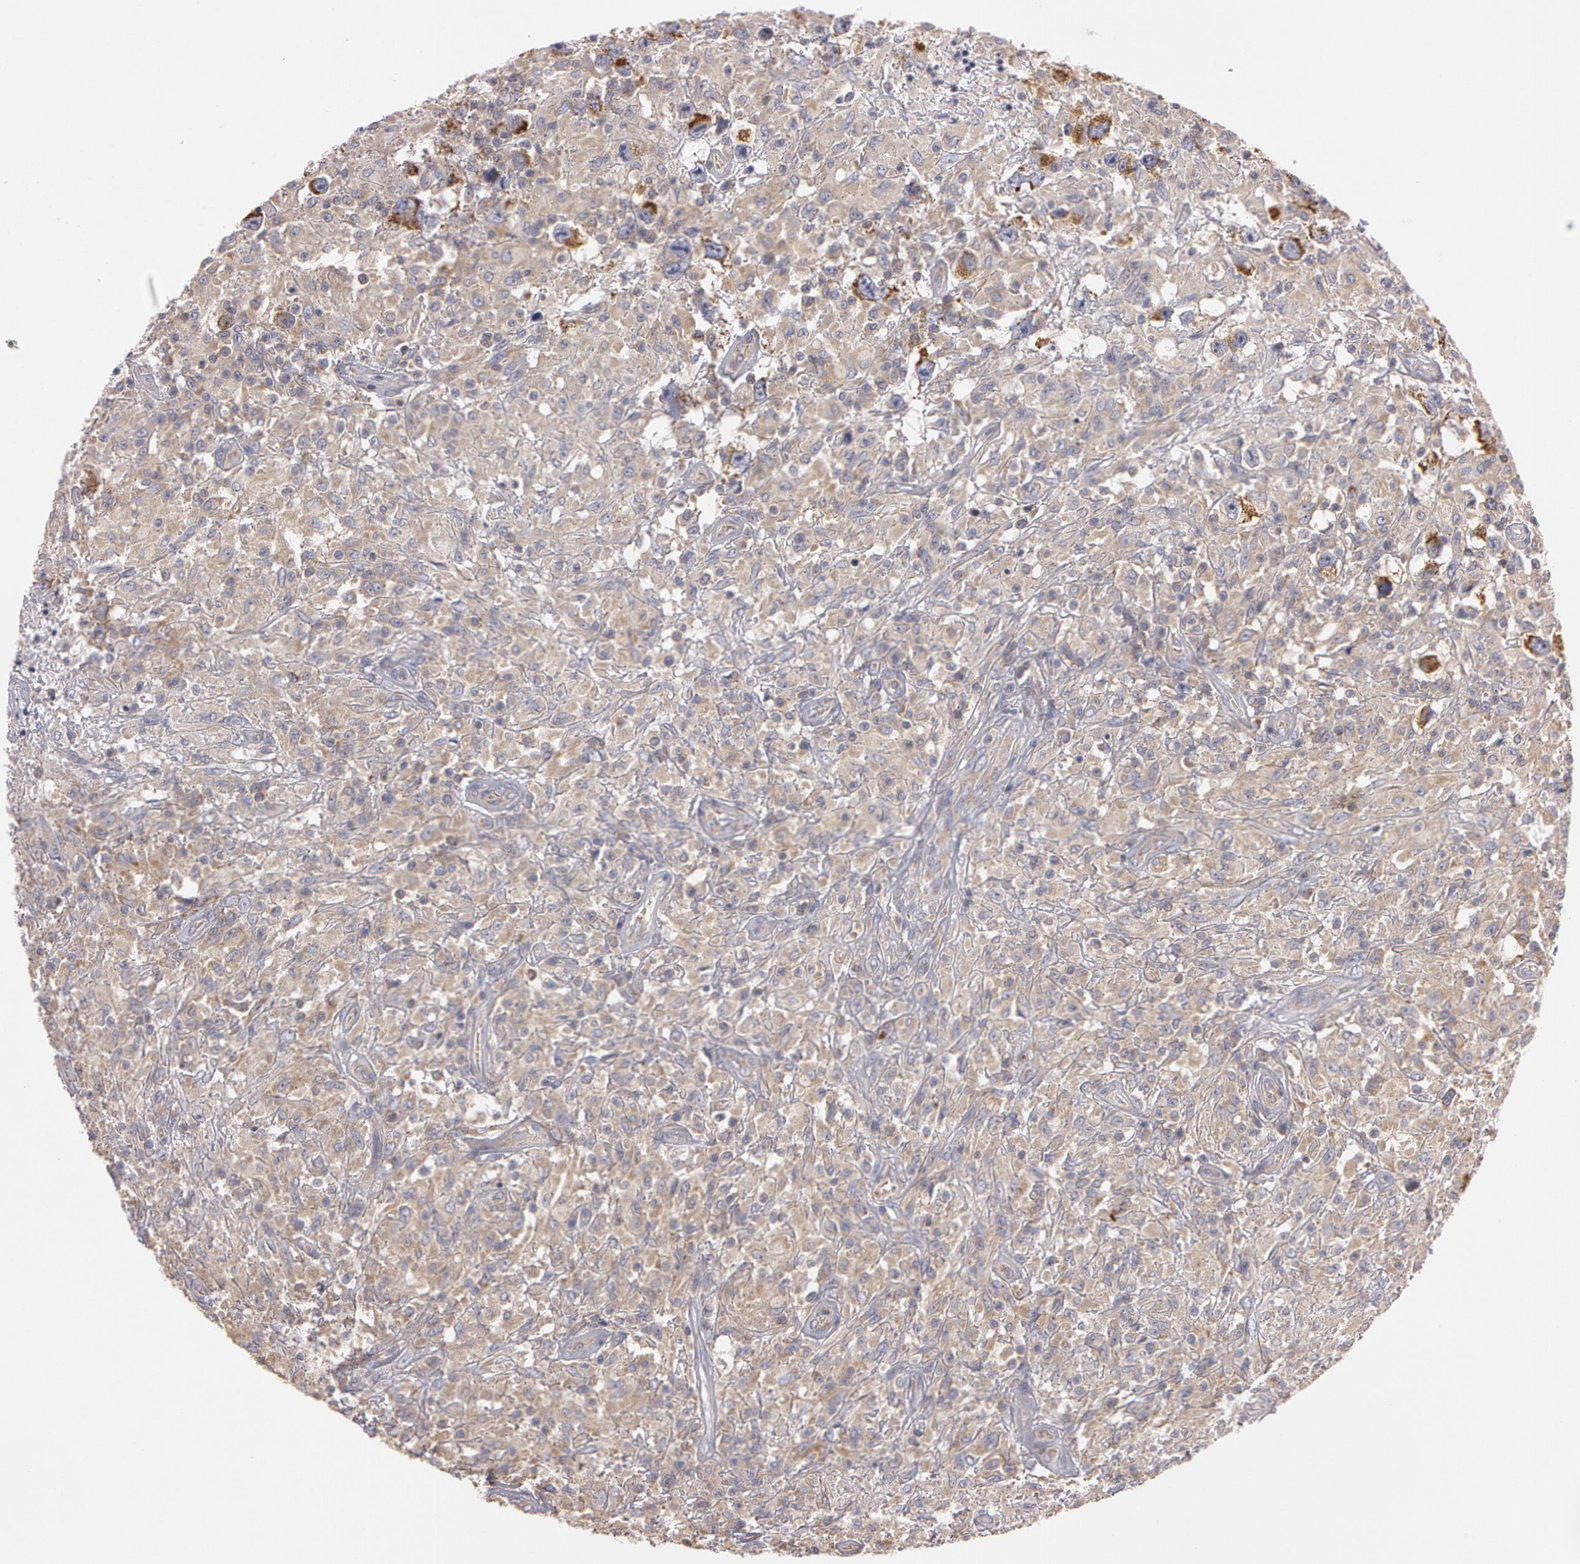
{"staining": {"intensity": "moderate", "quantity": ">75%", "location": "cytoplasmic/membranous"}, "tissue": "testis cancer", "cell_type": "Tumor cells", "image_type": "cancer", "snomed": [{"axis": "morphology", "description": "Seminoma, NOS"}, {"axis": "topography", "description": "Testis"}], "caption": "There is medium levels of moderate cytoplasmic/membranous staining in tumor cells of testis cancer (seminoma), as demonstrated by immunohistochemical staining (brown color).", "gene": "NEK9", "patient": {"sex": "male", "age": 34}}